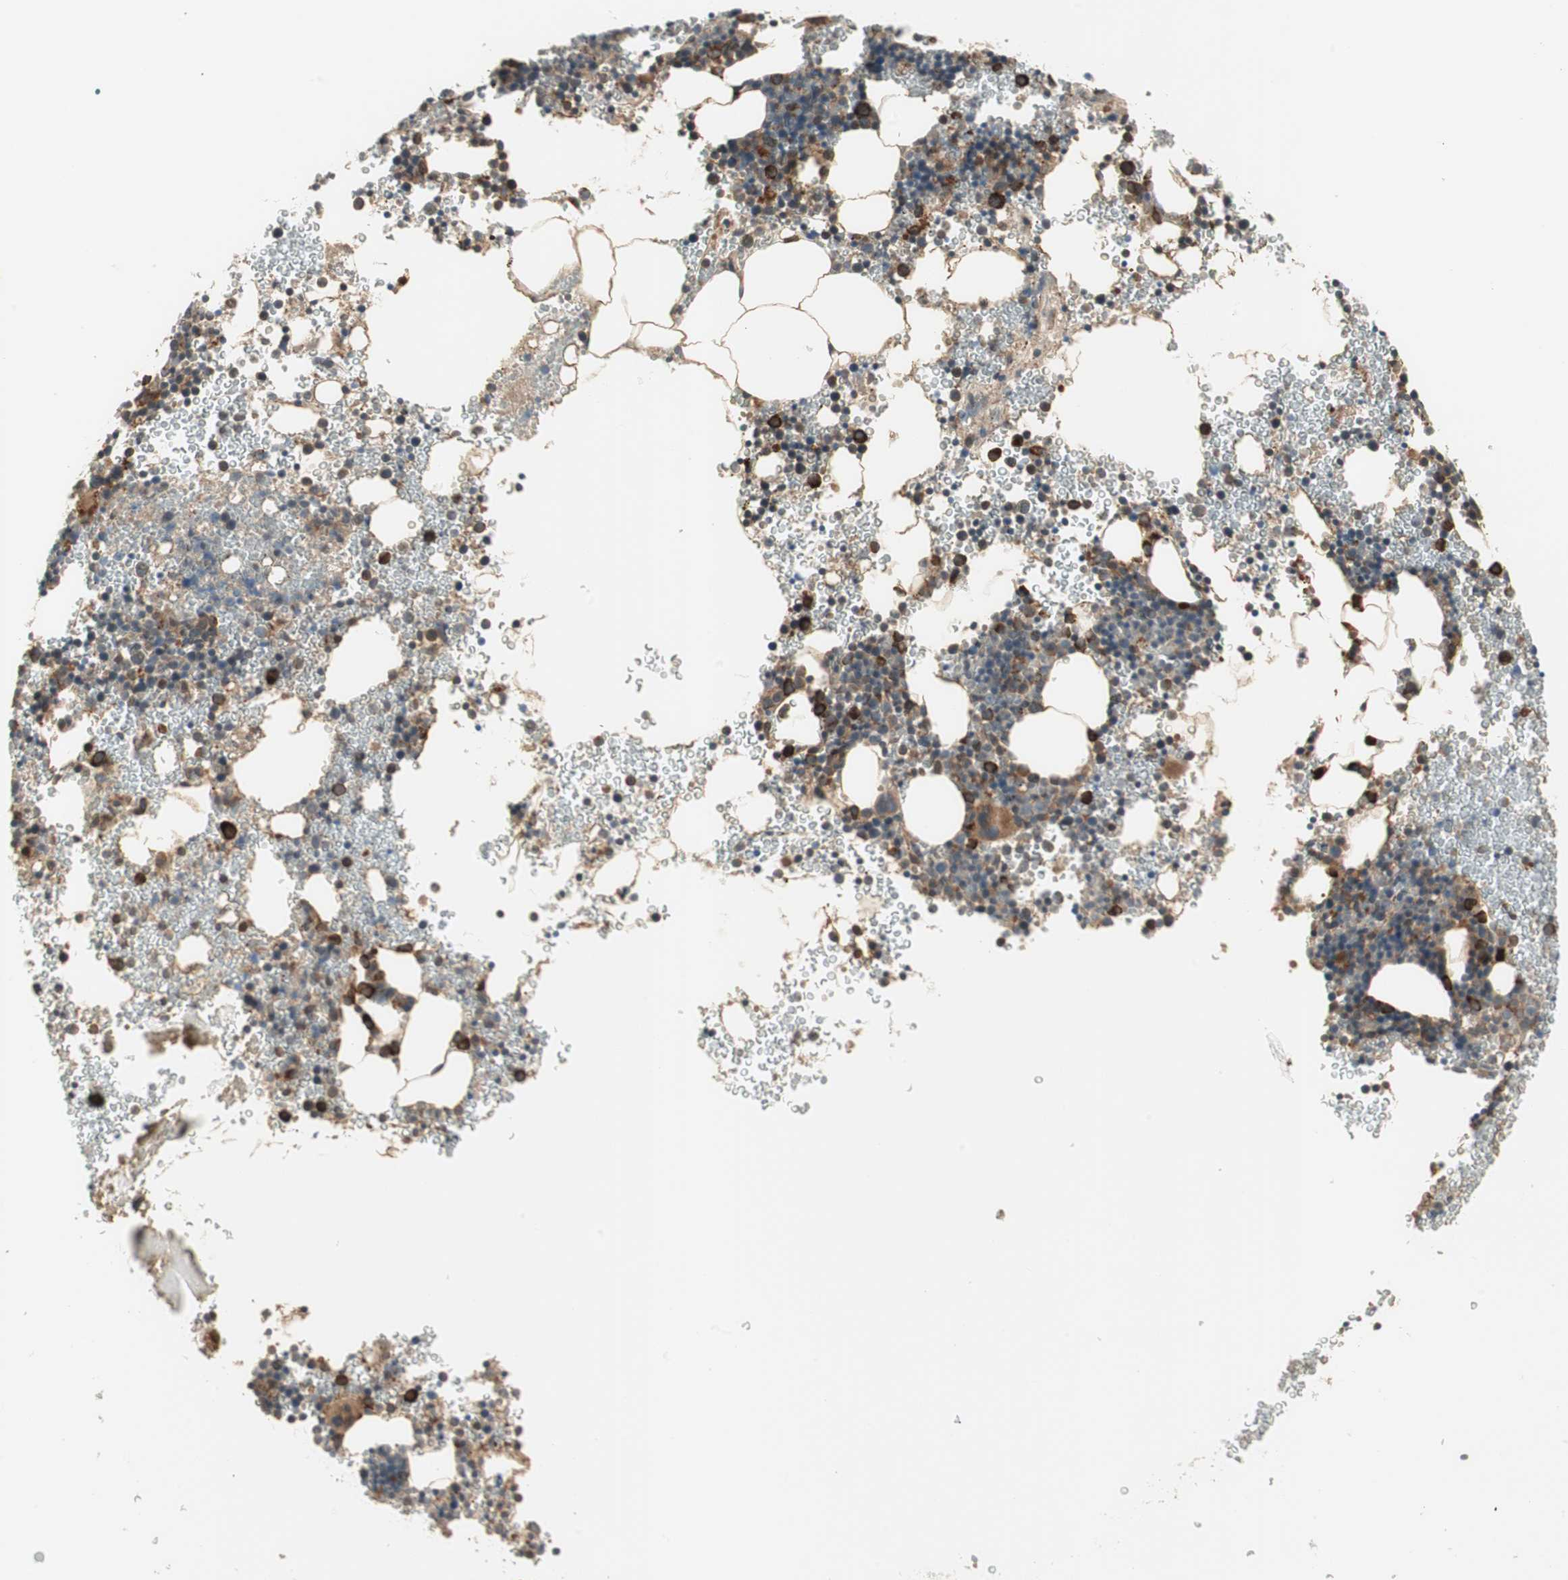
{"staining": {"intensity": "weak", "quantity": "<25%", "location": "cytoplasmic/membranous"}, "tissue": "bone marrow", "cell_type": "Hematopoietic cells", "image_type": "normal", "snomed": [{"axis": "morphology", "description": "Normal tissue, NOS"}, {"axis": "morphology", "description": "Inflammation, NOS"}, {"axis": "topography", "description": "Bone marrow"}], "caption": "This is an immunohistochemistry histopathology image of unremarkable human bone marrow. There is no expression in hematopoietic cells.", "gene": "SFRP1", "patient": {"sex": "male", "age": 22}}